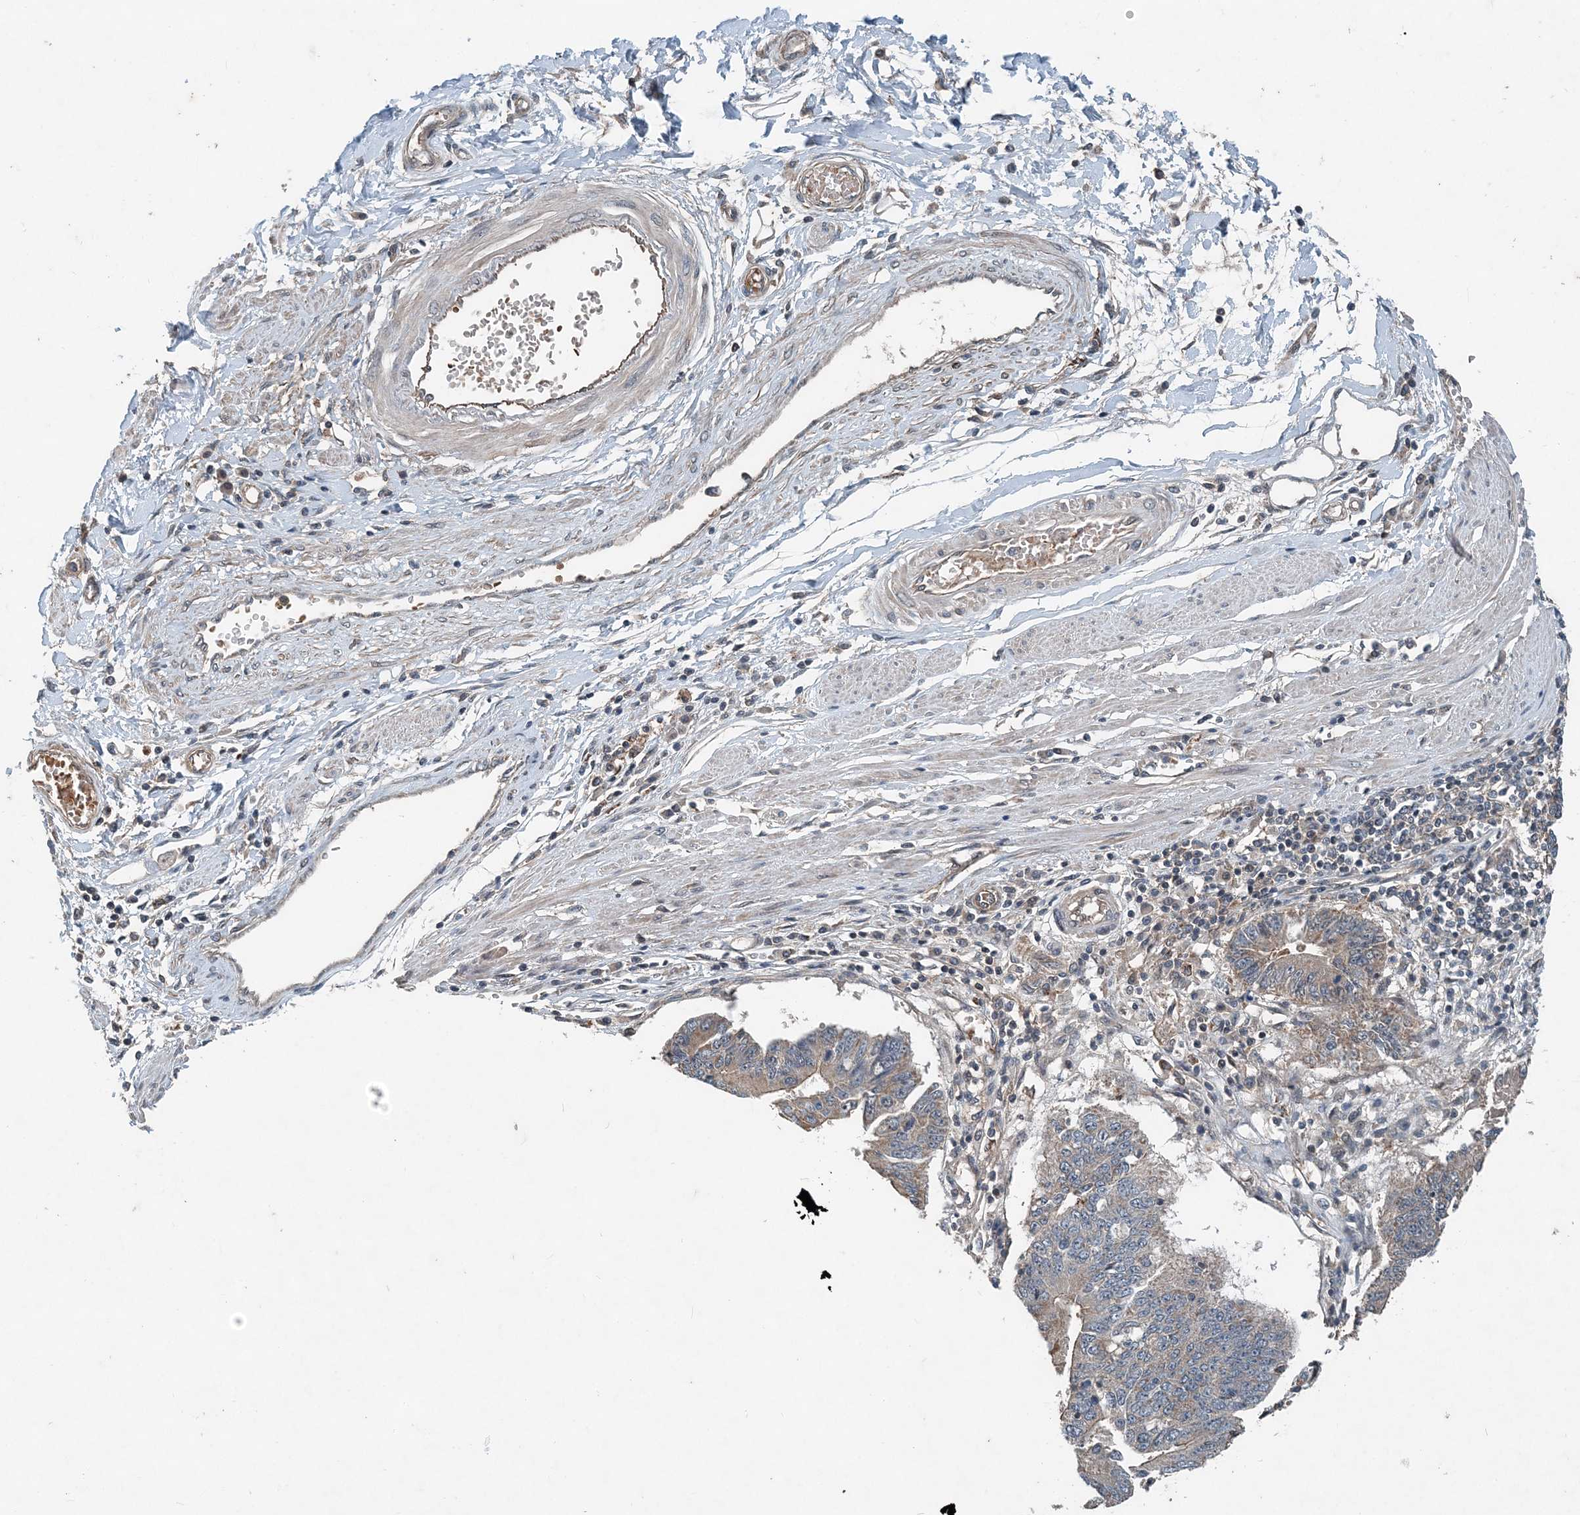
{"staining": {"intensity": "moderate", "quantity": "25%-75%", "location": "cytoplasmic/membranous"}, "tissue": "stomach cancer", "cell_type": "Tumor cells", "image_type": "cancer", "snomed": [{"axis": "morphology", "description": "Adenocarcinoma, NOS"}, {"axis": "topography", "description": "Stomach"}], "caption": "IHC photomicrograph of adenocarcinoma (stomach) stained for a protein (brown), which reveals medium levels of moderate cytoplasmic/membranous staining in approximately 25%-75% of tumor cells.", "gene": "SMPD3", "patient": {"sex": "male", "age": 59}}